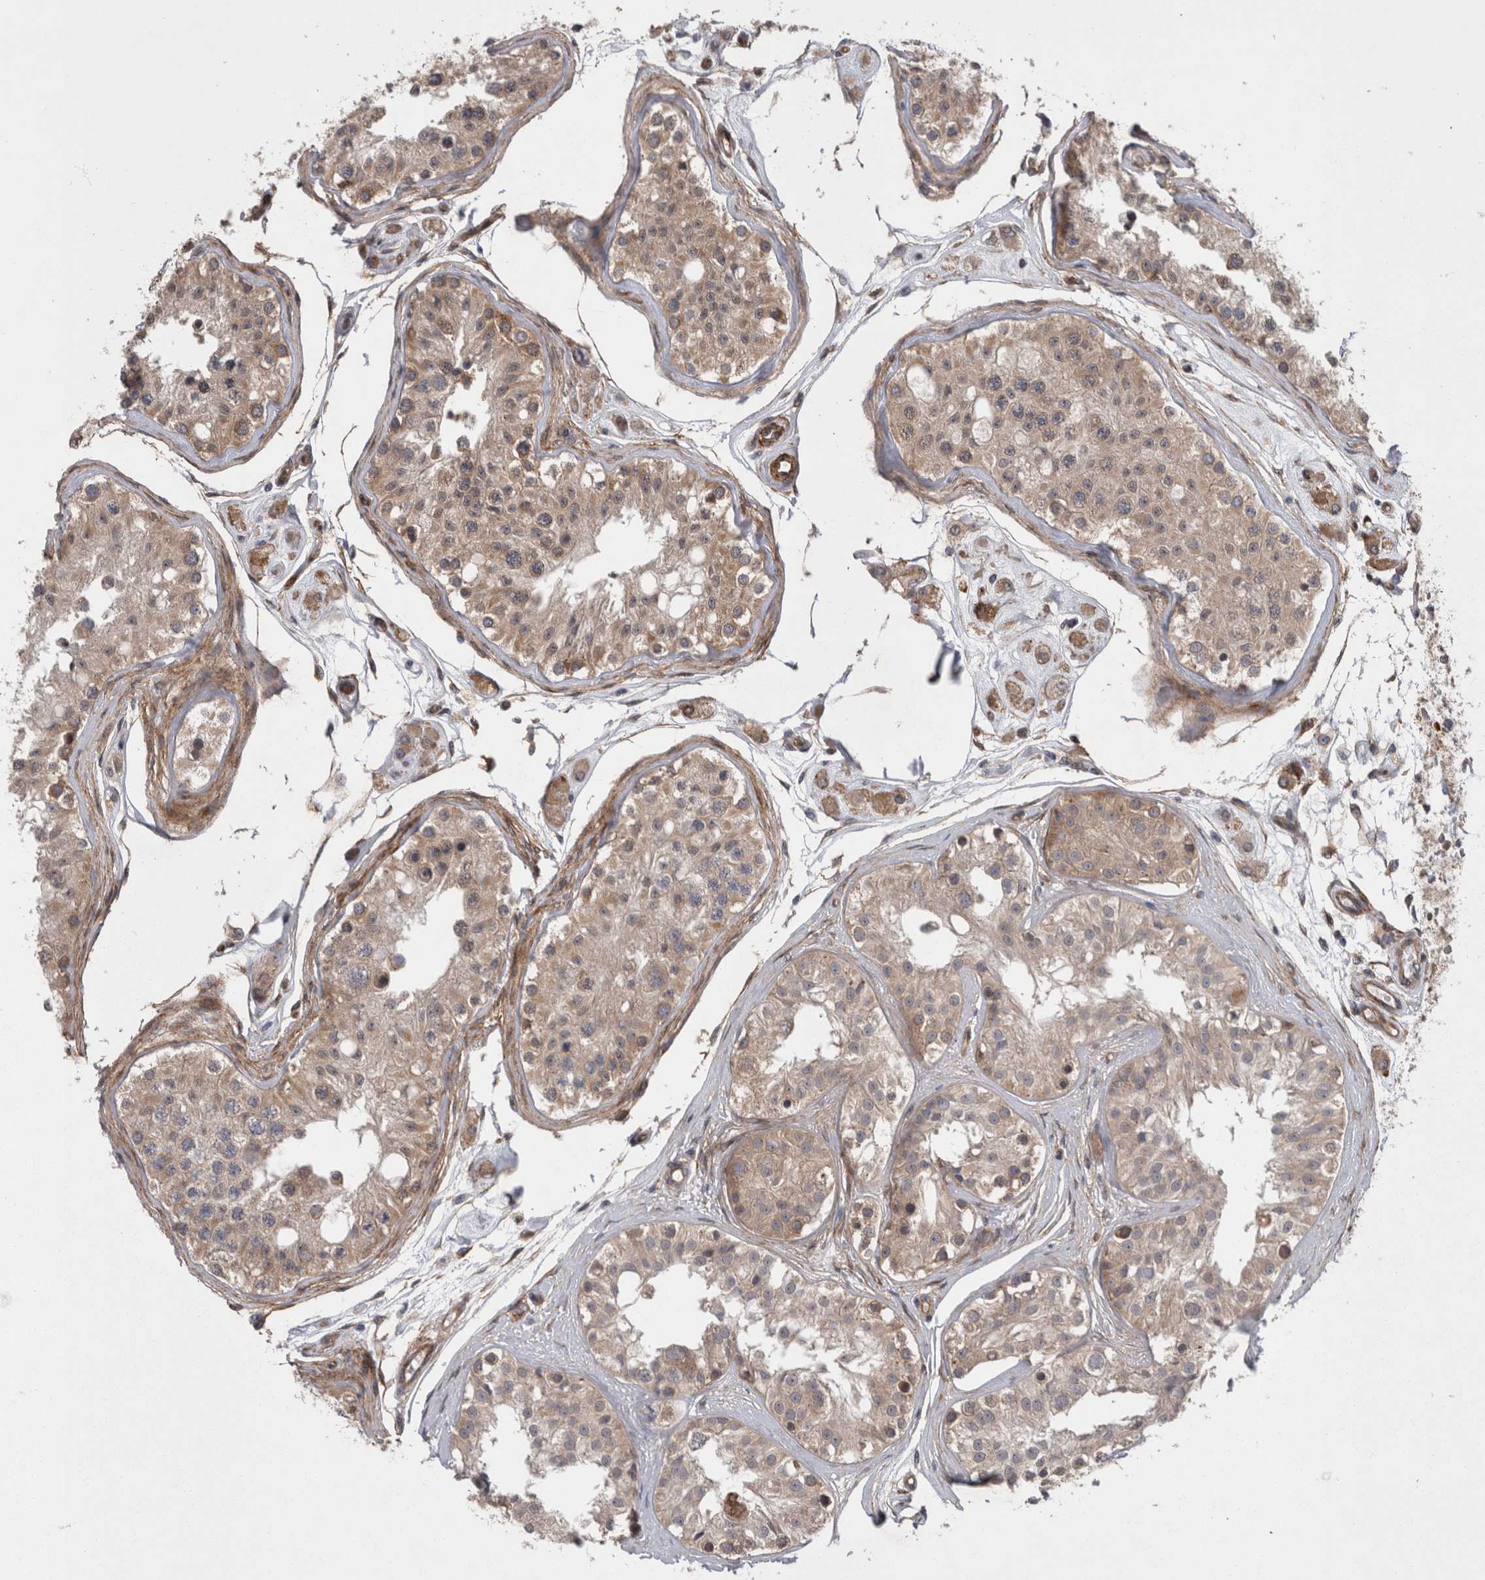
{"staining": {"intensity": "moderate", "quantity": ">75%", "location": "cytoplasmic/membranous"}, "tissue": "testis", "cell_type": "Cells in seminiferous ducts", "image_type": "normal", "snomed": [{"axis": "morphology", "description": "Normal tissue, NOS"}, {"axis": "morphology", "description": "Adenocarcinoma, metastatic, NOS"}, {"axis": "topography", "description": "Testis"}], "caption": "Brown immunohistochemical staining in normal testis displays moderate cytoplasmic/membranous expression in approximately >75% of cells in seminiferous ducts.", "gene": "DDX6", "patient": {"sex": "male", "age": 26}}